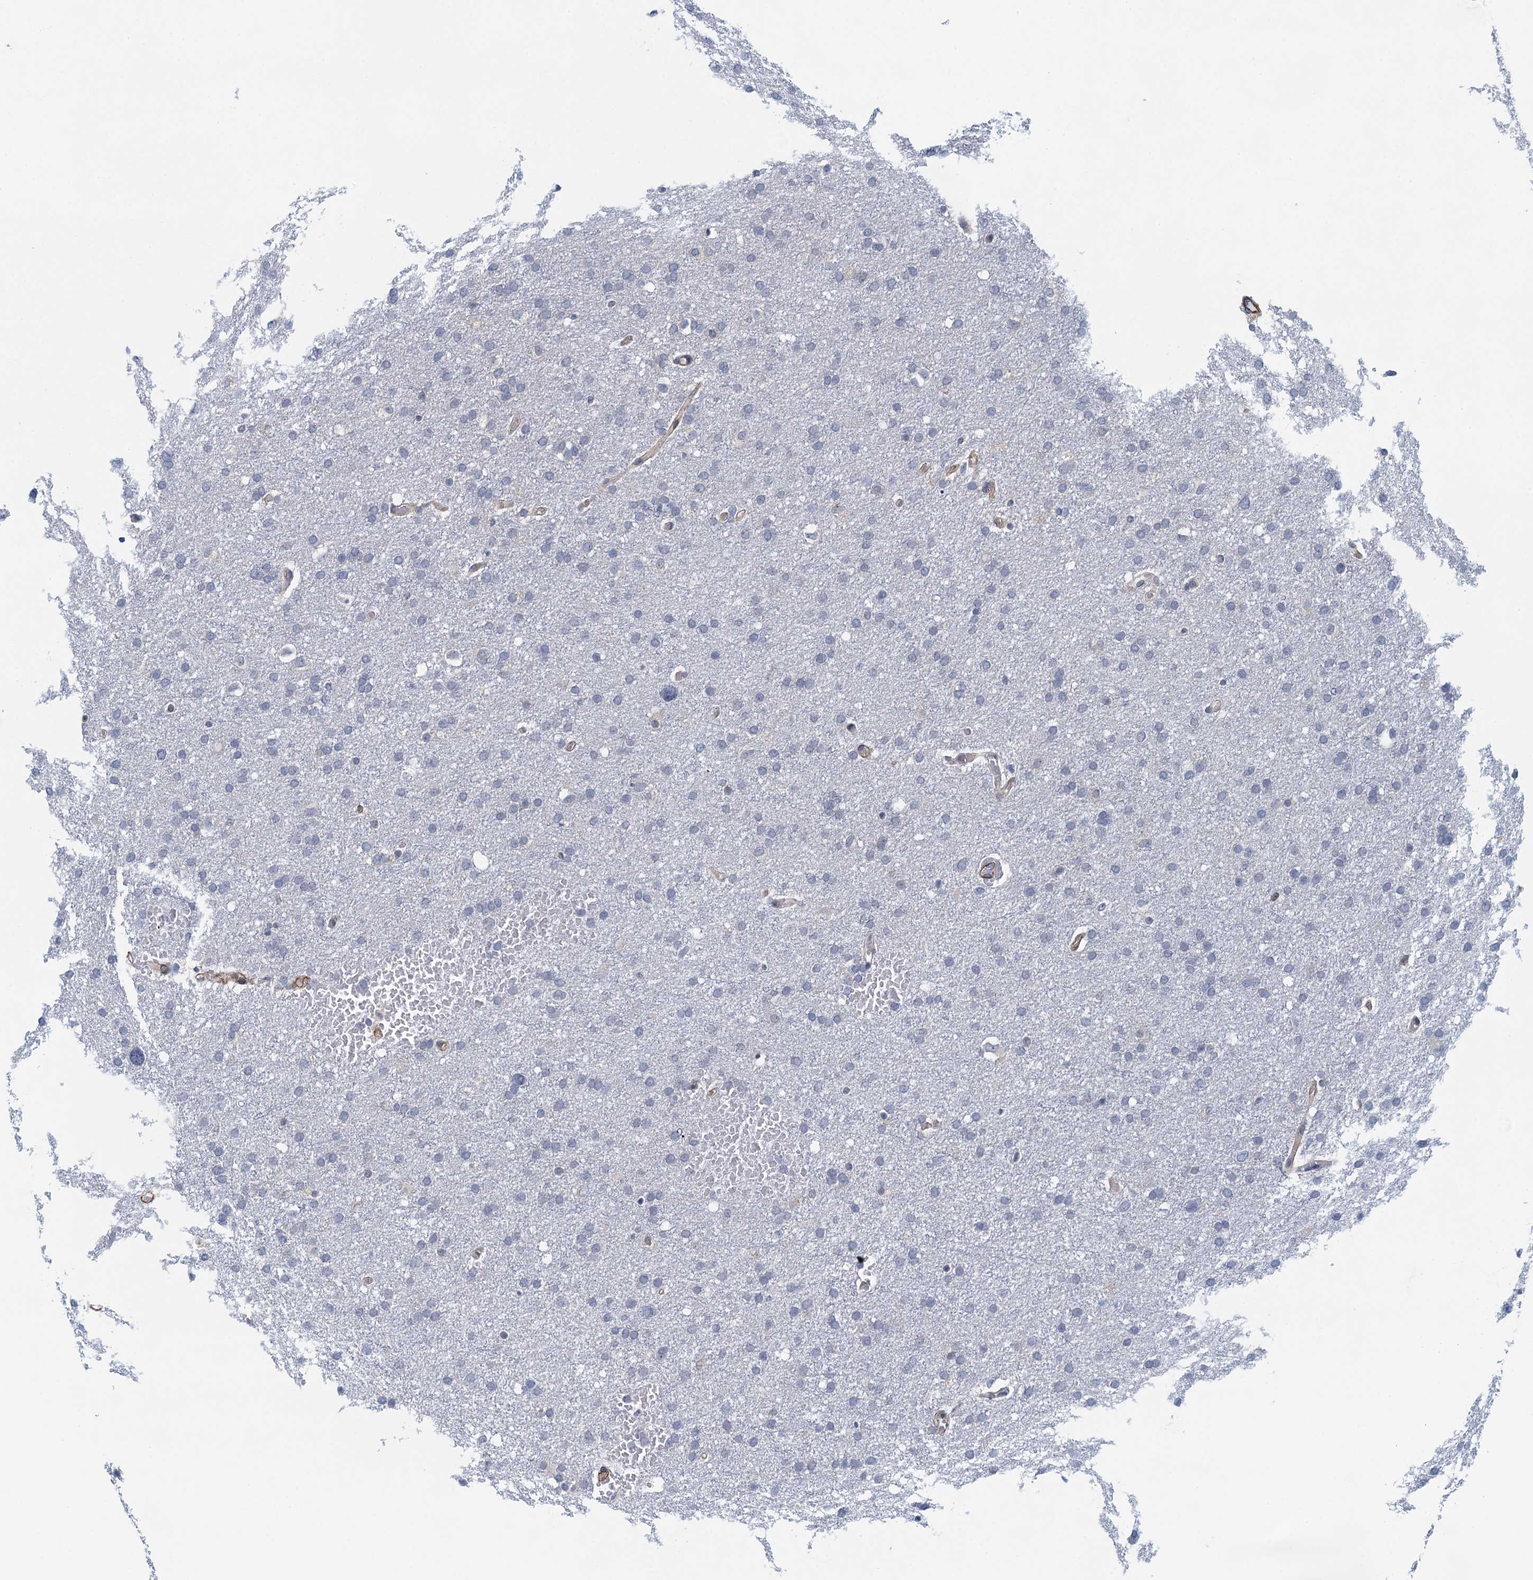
{"staining": {"intensity": "negative", "quantity": "none", "location": "none"}, "tissue": "glioma", "cell_type": "Tumor cells", "image_type": "cancer", "snomed": [{"axis": "morphology", "description": "Glioma, malignant, High grade"}, {"axis": "topography", "description": "Cerebral cortex"}], "caption": "IHC of human malignant glioma (high-grade) displays no positivity in tumor cells.", "gene": "ALG2", "patient": {"sex": "female", "age": 36}}